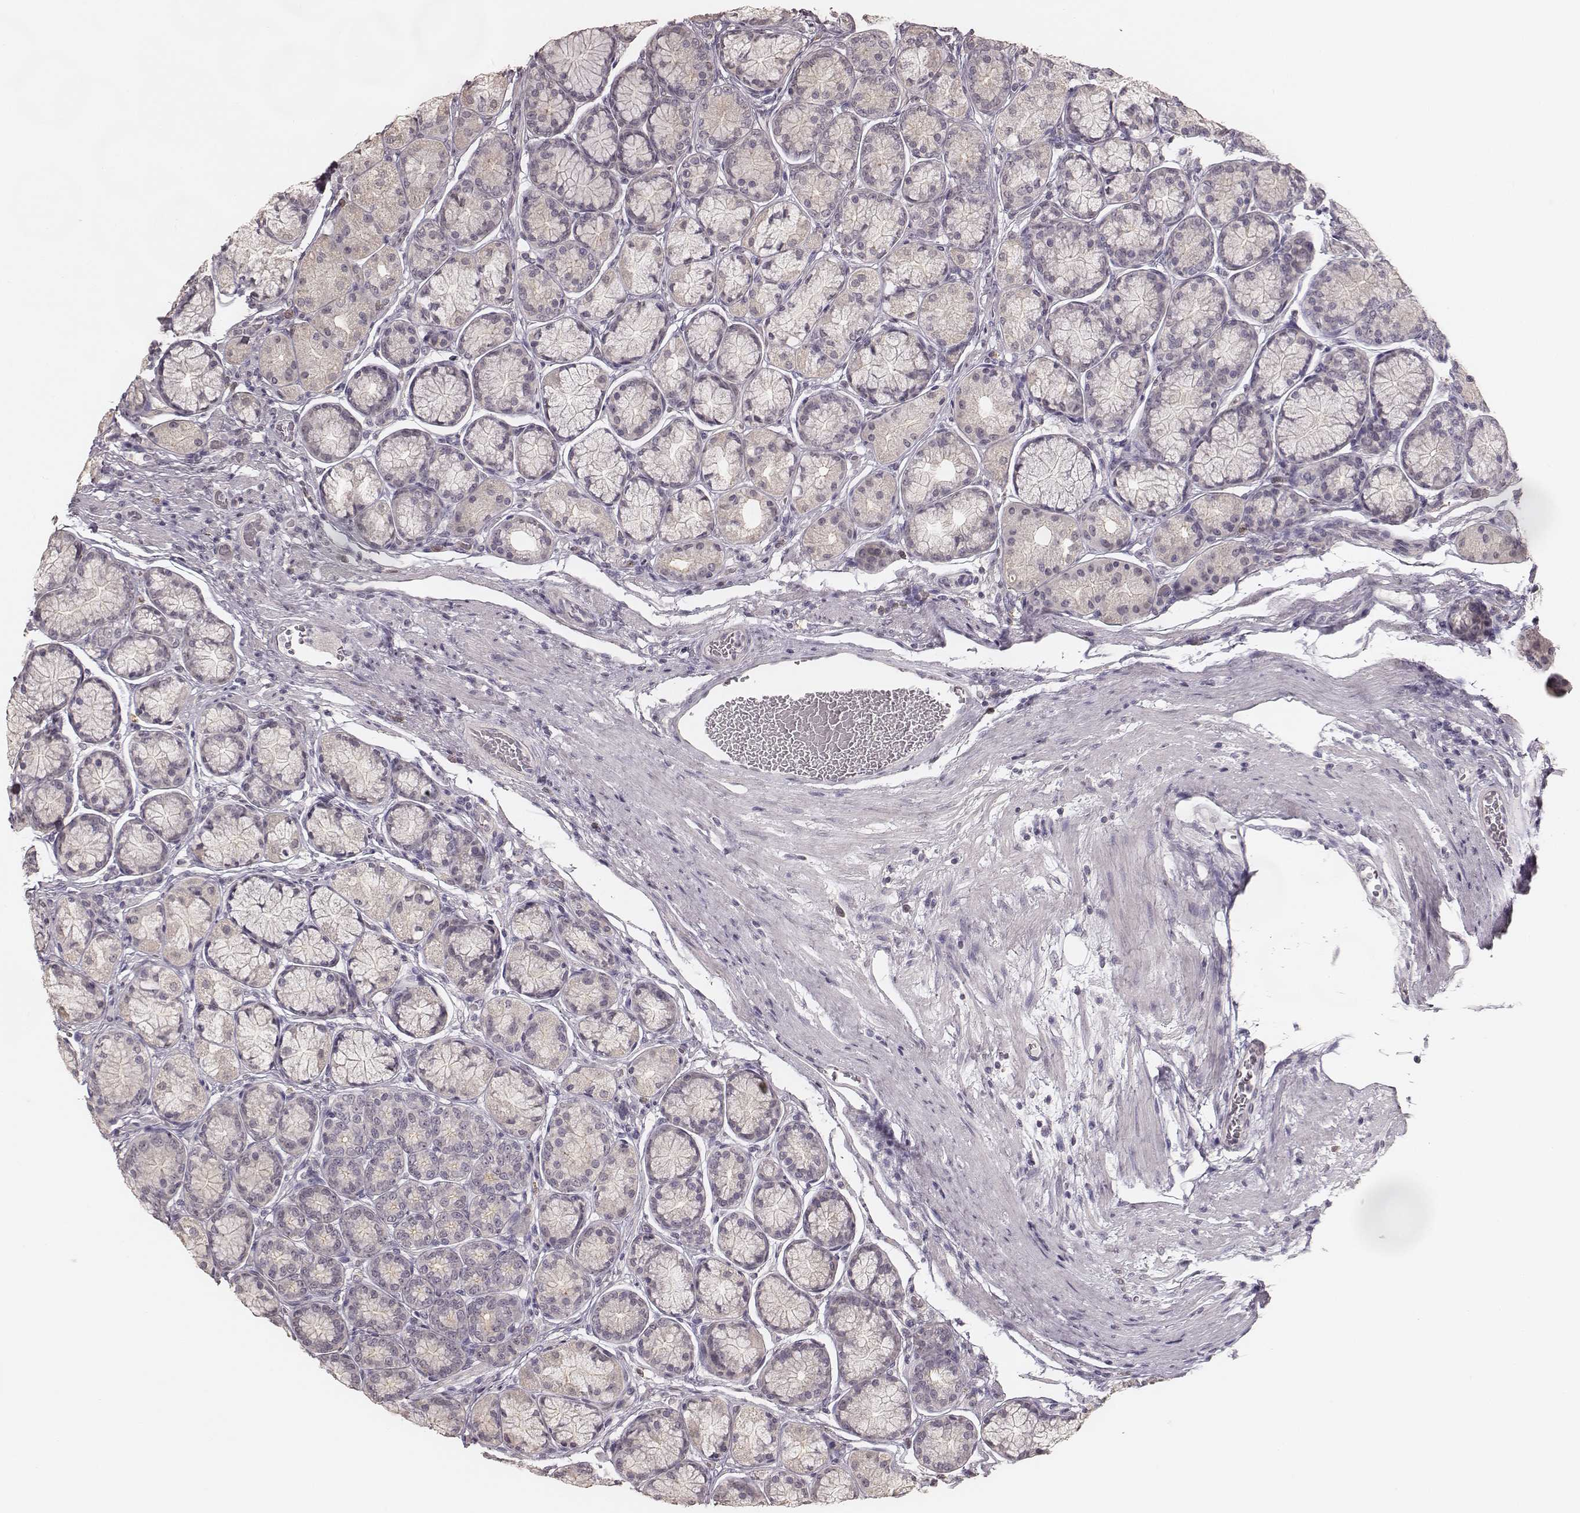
{"staining": {"intensity": "negative", "quantity": "none", "location": "none"}, "tissue": "stomach", "cell_type": "Glandular cells", "image_type": "normal", "snomed": [{"axis": "morphology", "description": "Normal tissue, NOS"}, {"axis": "morphology", "description": "Adenocarcinoma, NOS"}, {"axis": "morphology", "description": "Adenocarcinoma, High grade"}, {"axis": "topography", "description": "Stomach, upper"}, {"axis": "topography", "description": "Stomach"}], "caption": "This is an immunohistochemistry (IHC) photomicrograph of unremarkable stomach. There is no positivity in glandular cells.", "gene": "LY6K", "patient": {"sex": "female", "age": 65}}